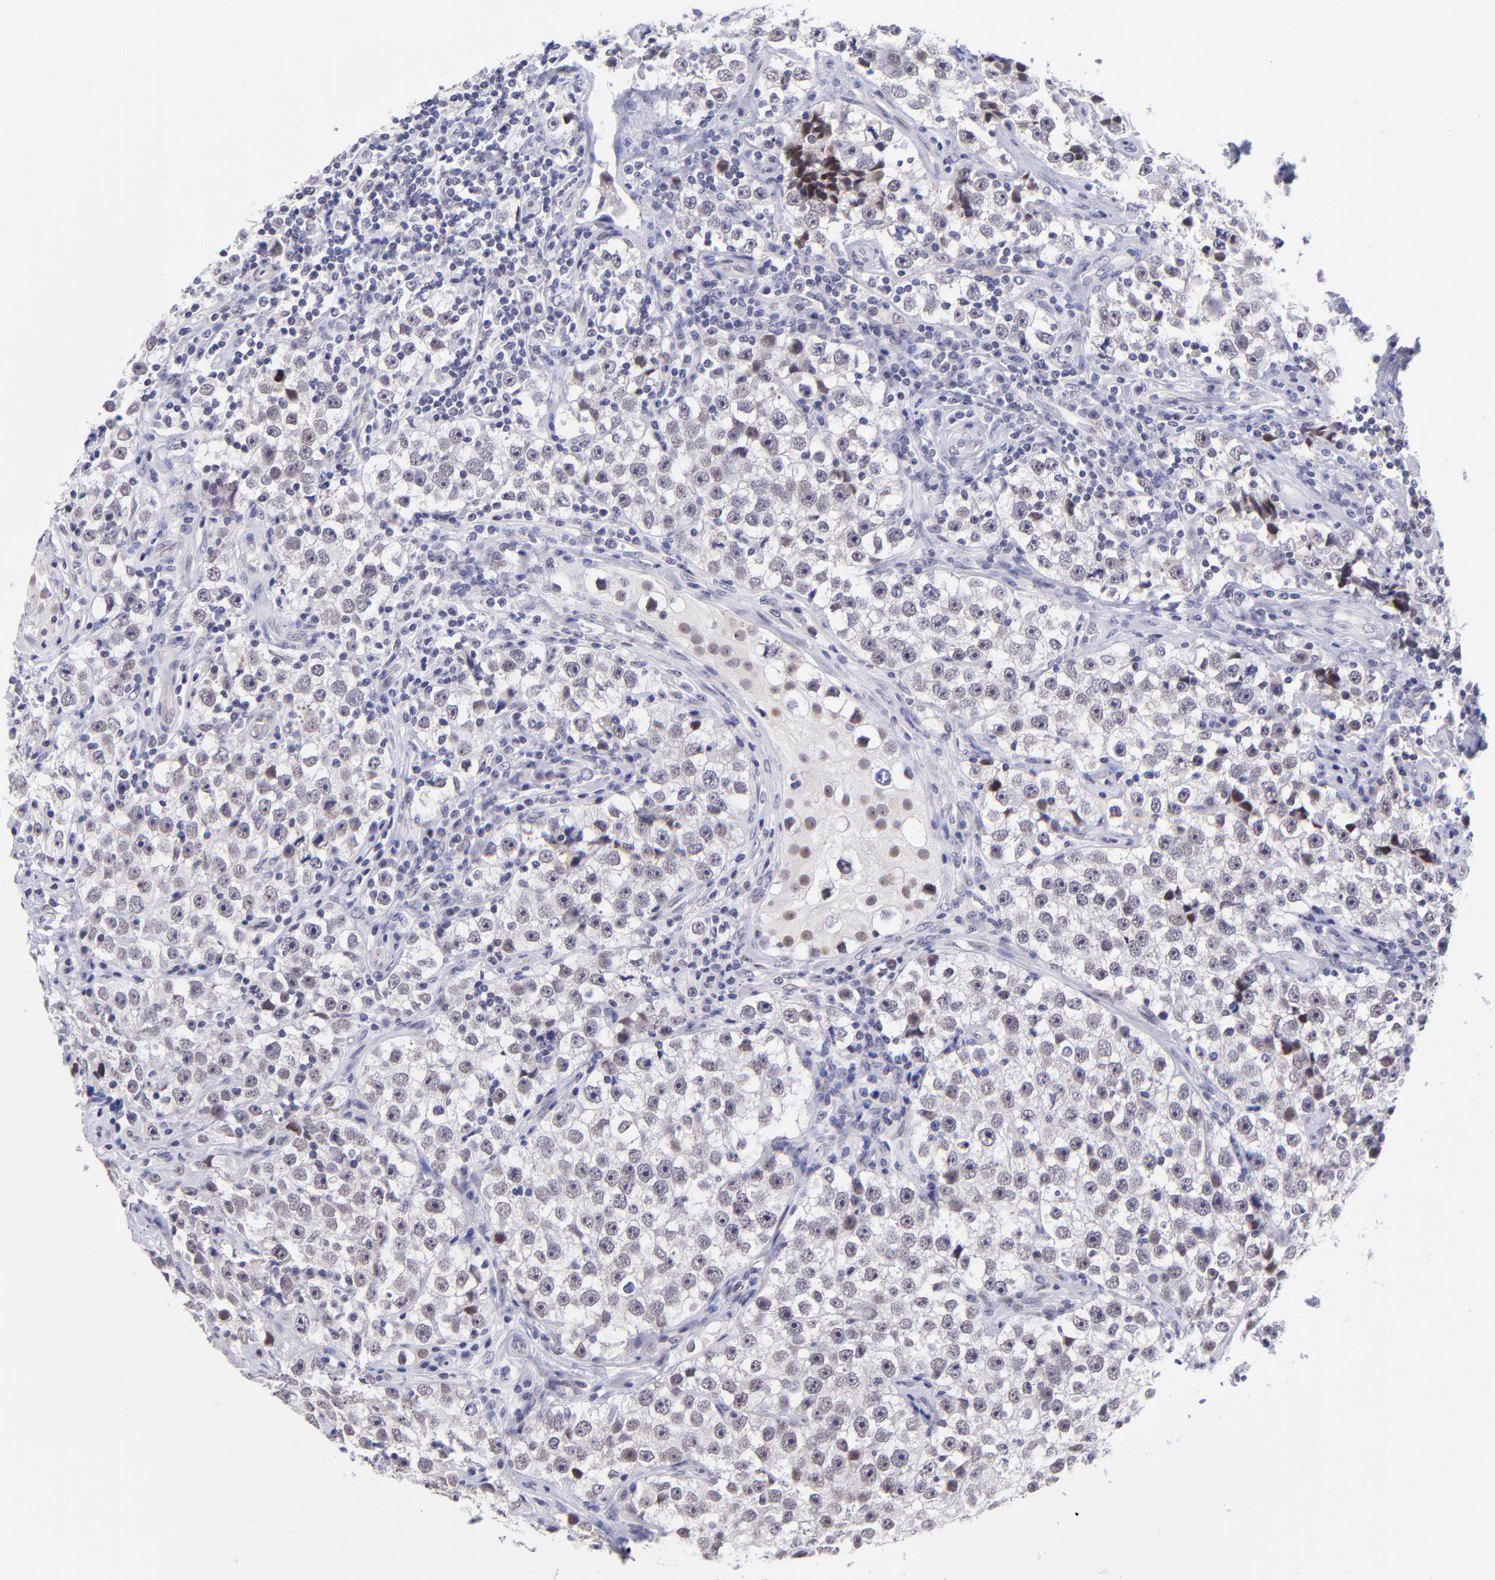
{"staining": {"intensity": "weak", "quantity": "<25%", "location": "nuclear"}, "tissue": "testis cancer", "cell_type": "Tumor cells", "image_type": "cancer", "snomed": [{"axis": "morphology", "description": "Seminoma, NOS"}, {"axis": "topography", "description": "Testis"}], "caption": "This is an IHC image of testis cancer (seminoma). There is no positivity in tumor cells.", "gene": "SOX6", "patient": {"sex": "male", "age": 32}}